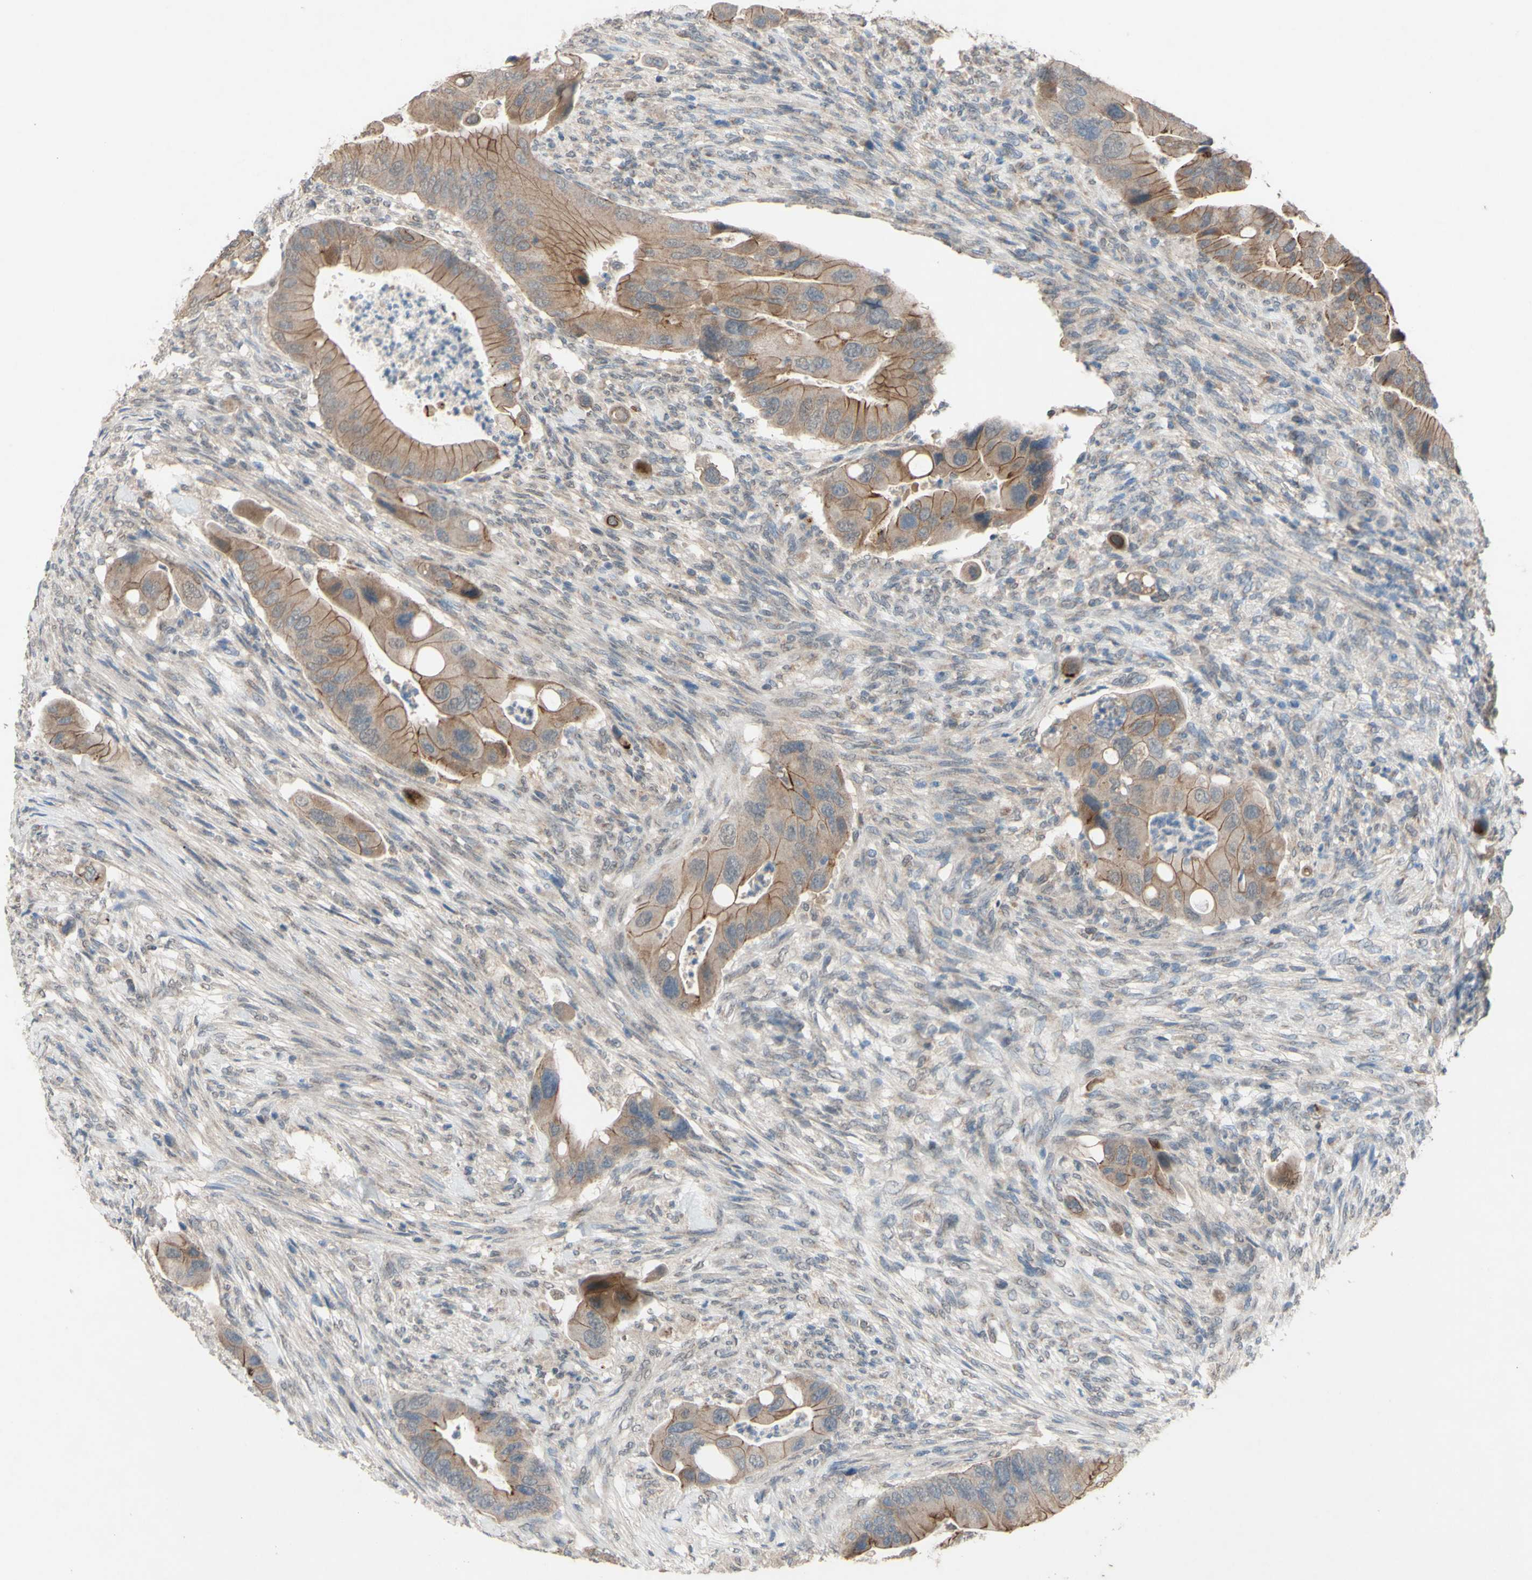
{"staining": {"intensity": "moderate", "quantity": ">75%", "location": "cytoplasmic/membranous"}, "tissue": "colorectal cancer", "cell_type": "Tumor cells", "image_type": "cancer", "snomed": [{"axis": "morphology", "description": "Adenocarcinoma, NOS"}, {"axis": "topography", "description": "Rectum"}], "caption": "A histopathology image of human colorectal adenocarcinoma stained for a protein demonstrates moderate cytoplasmic/membranous brown staining in tumor cells.", "gene": "CDCP1", "patient": {"sex": "female", "age": 57}}